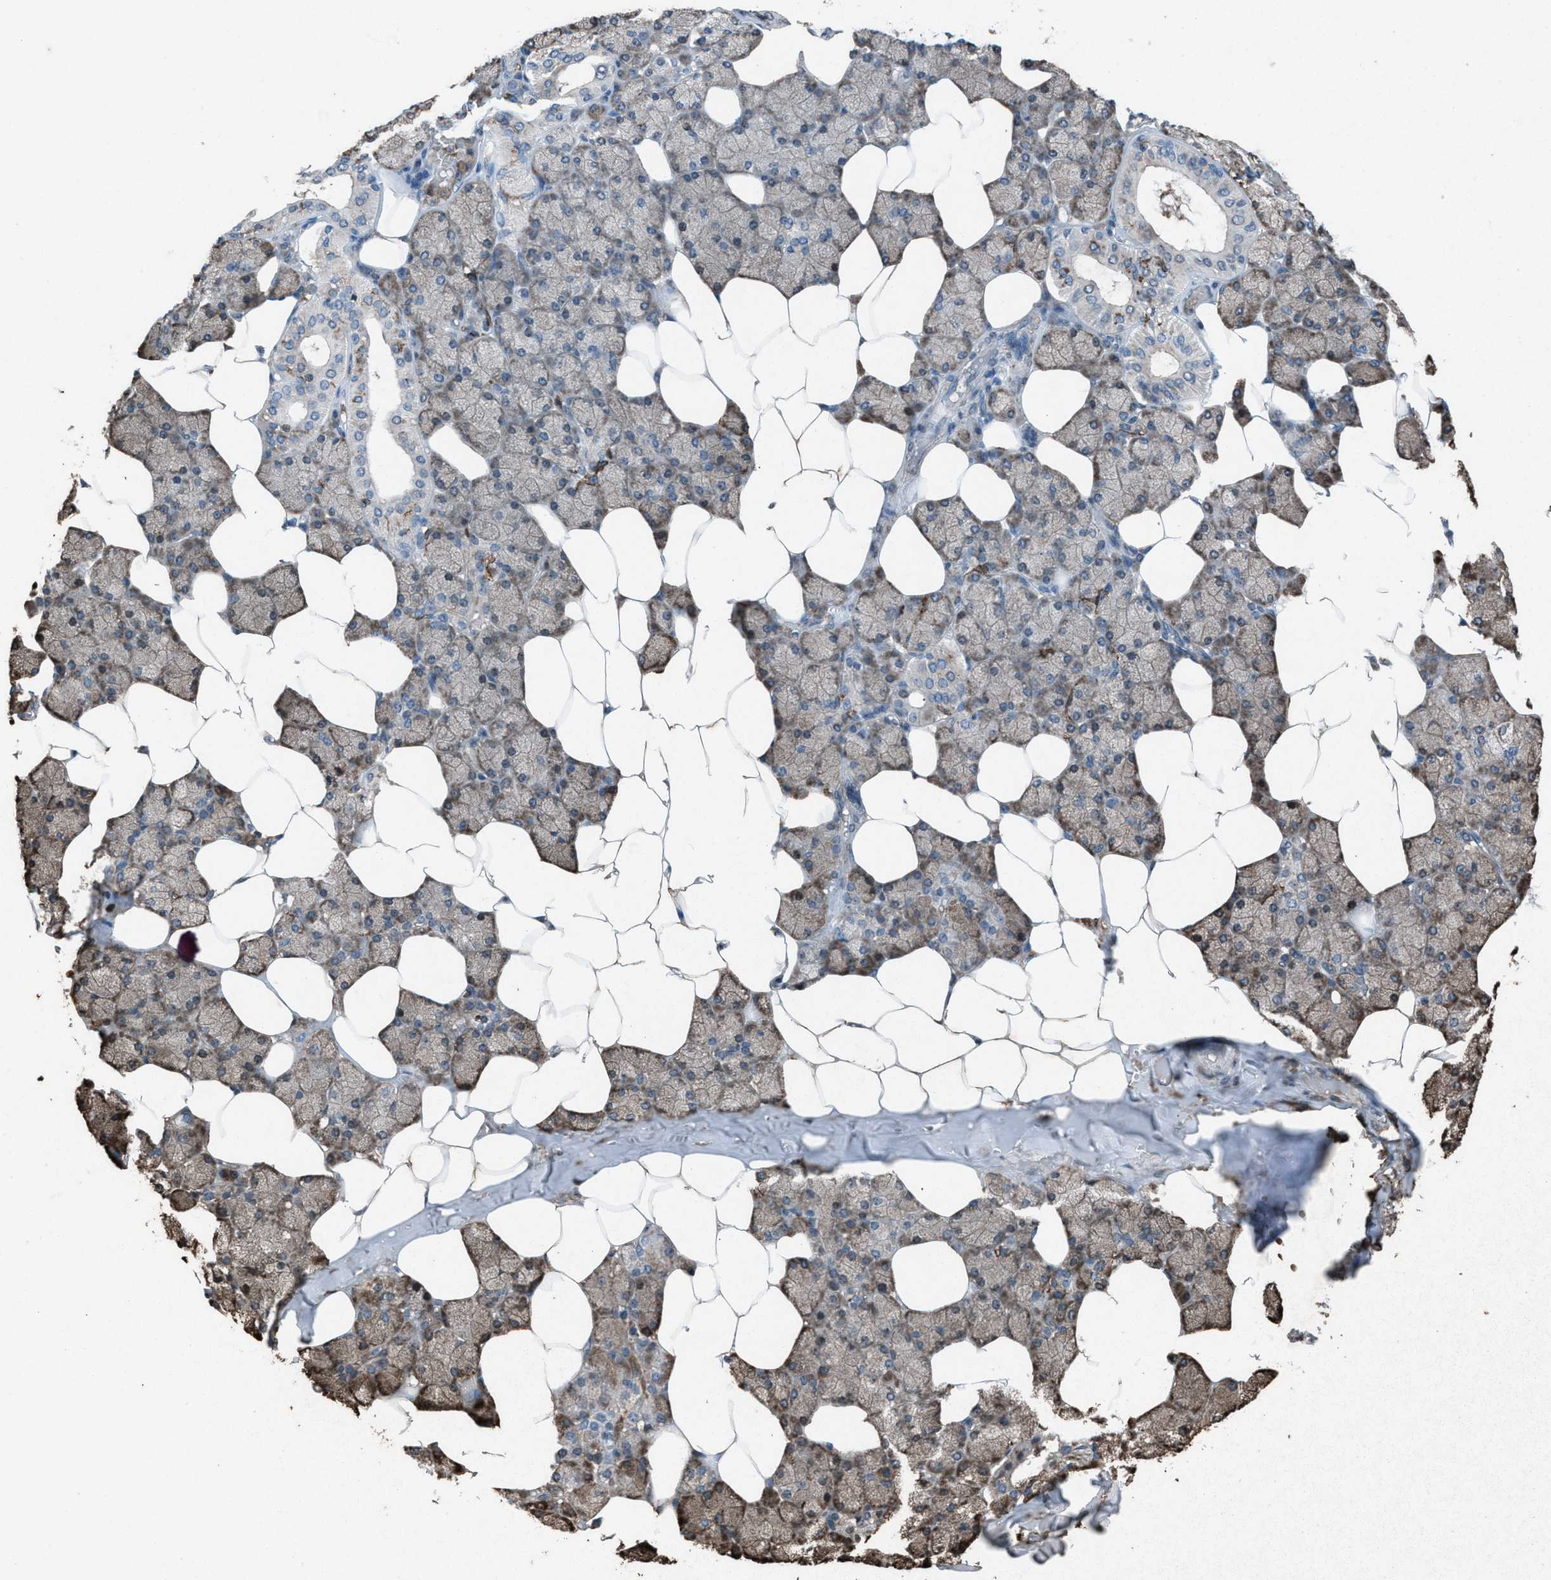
{"staining": {"intensity": "moderate", "quantity": "<25%", "location": "nuclear"}, "tissue": "salivary gland", "cell_type": "Glandular cells", "image_type": "normal", "snomed": [{"axis": "morphology", "description": "Normal tissue, NOS"}, {"axis": "topography", "description": "Salivary gland"}], "caption": "Immunohistochemistry of normal salivary gland shows low levels of moderate nuclear positivity in approximately <25% of glandular cells.", "gene": "FCER1G", "patient": {"sex": "male", "age": 62}}